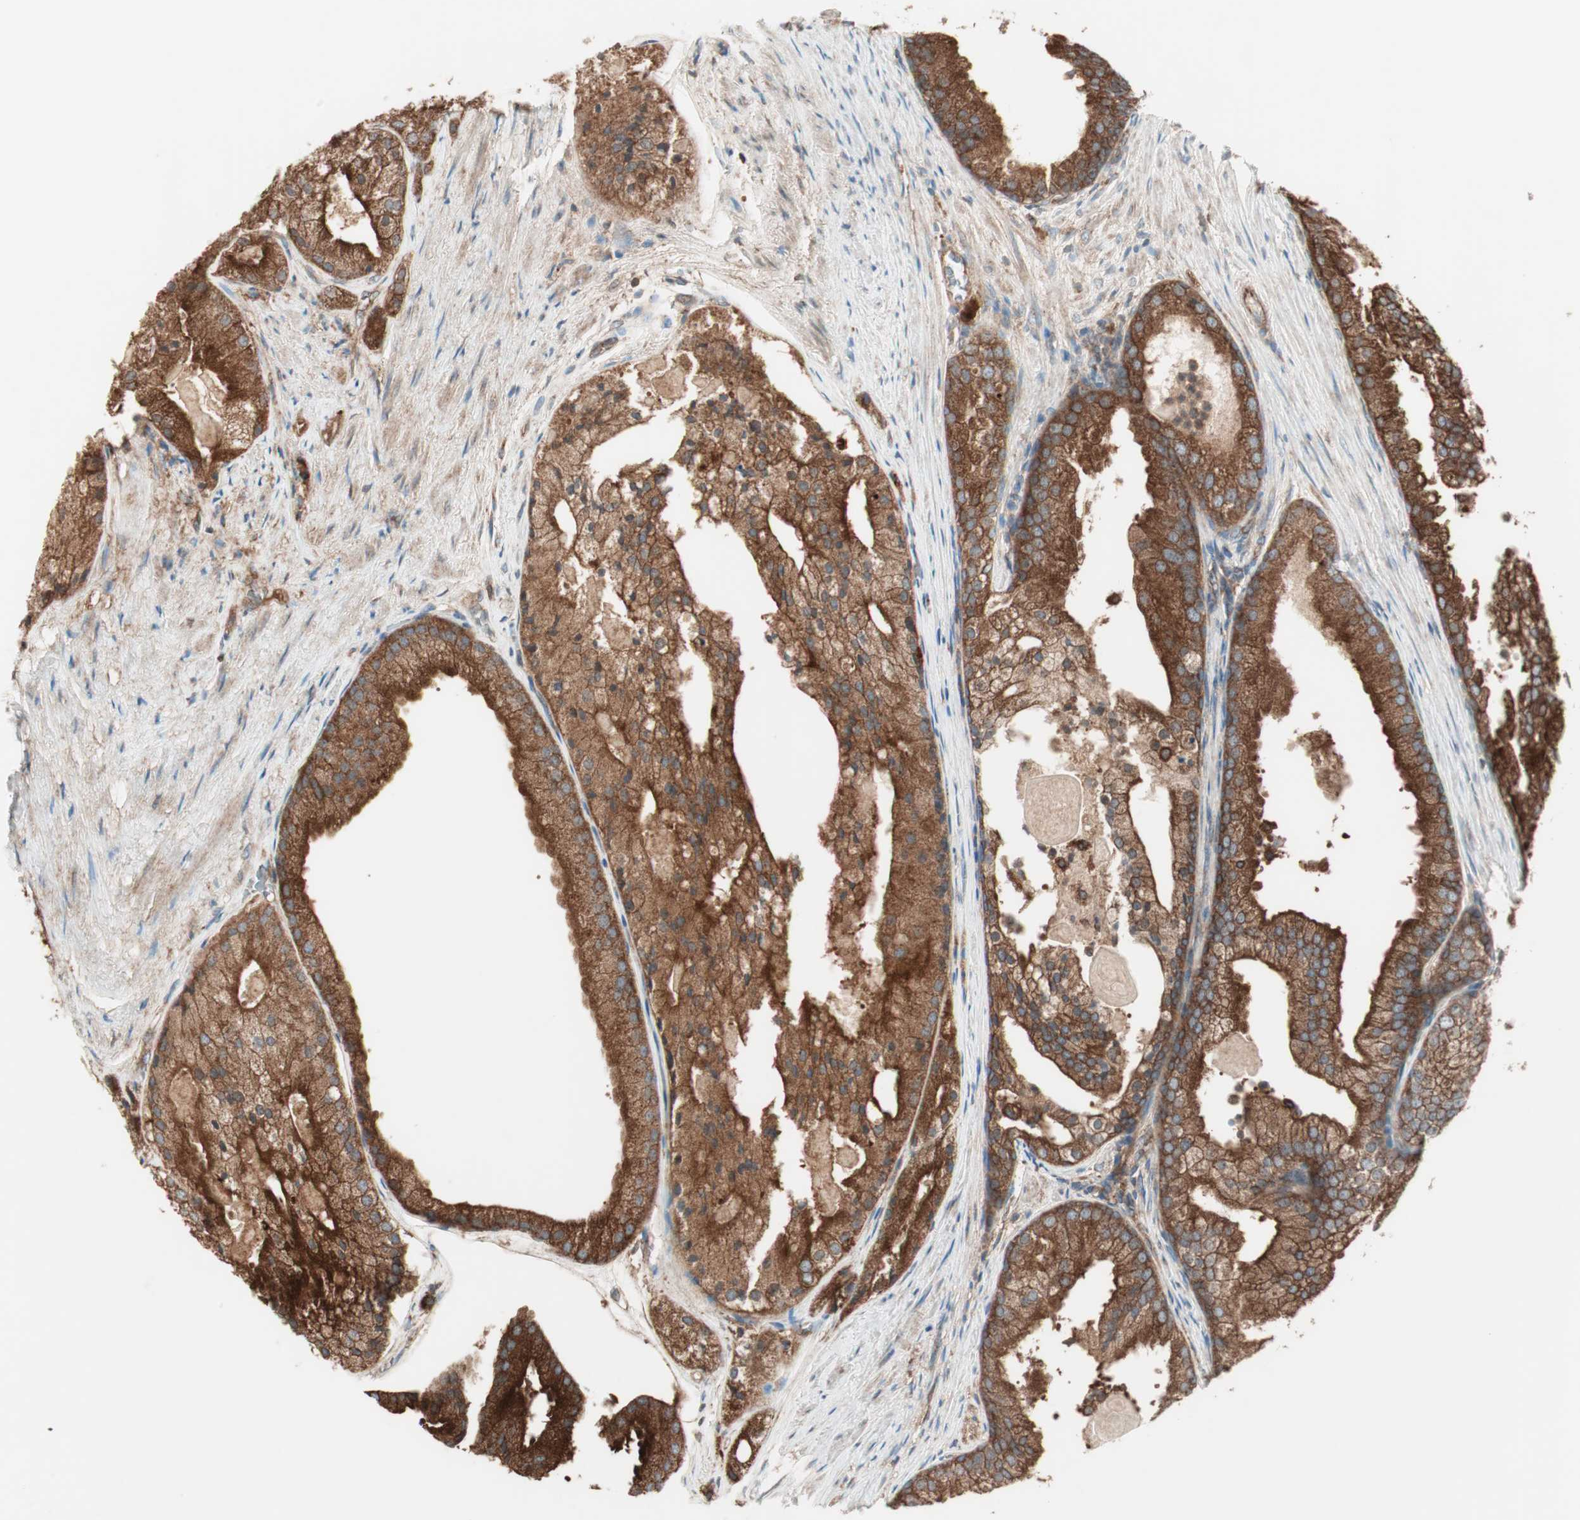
{"staining": {"intensity": "strong", "quantity": ">75%", "location": "cytoplasmic/membranous"}, "tissue": "prostate cancer", "cell_type": "Tumor cells", "image_type": "cancer", "snomed": [{"axis": "morphology", "description": "Adenocarcinoma, Low grade"}, {"axis": "topography", "description": "Prostate"}], "caption": "Low-grade adenocarcinoma (prostate) tissue displays strong cytoplasmic/membranous positivity in approximately >75% of tumor cells", "gene": "RAB5A", "patient": {"sex": "male", "age": 69}}